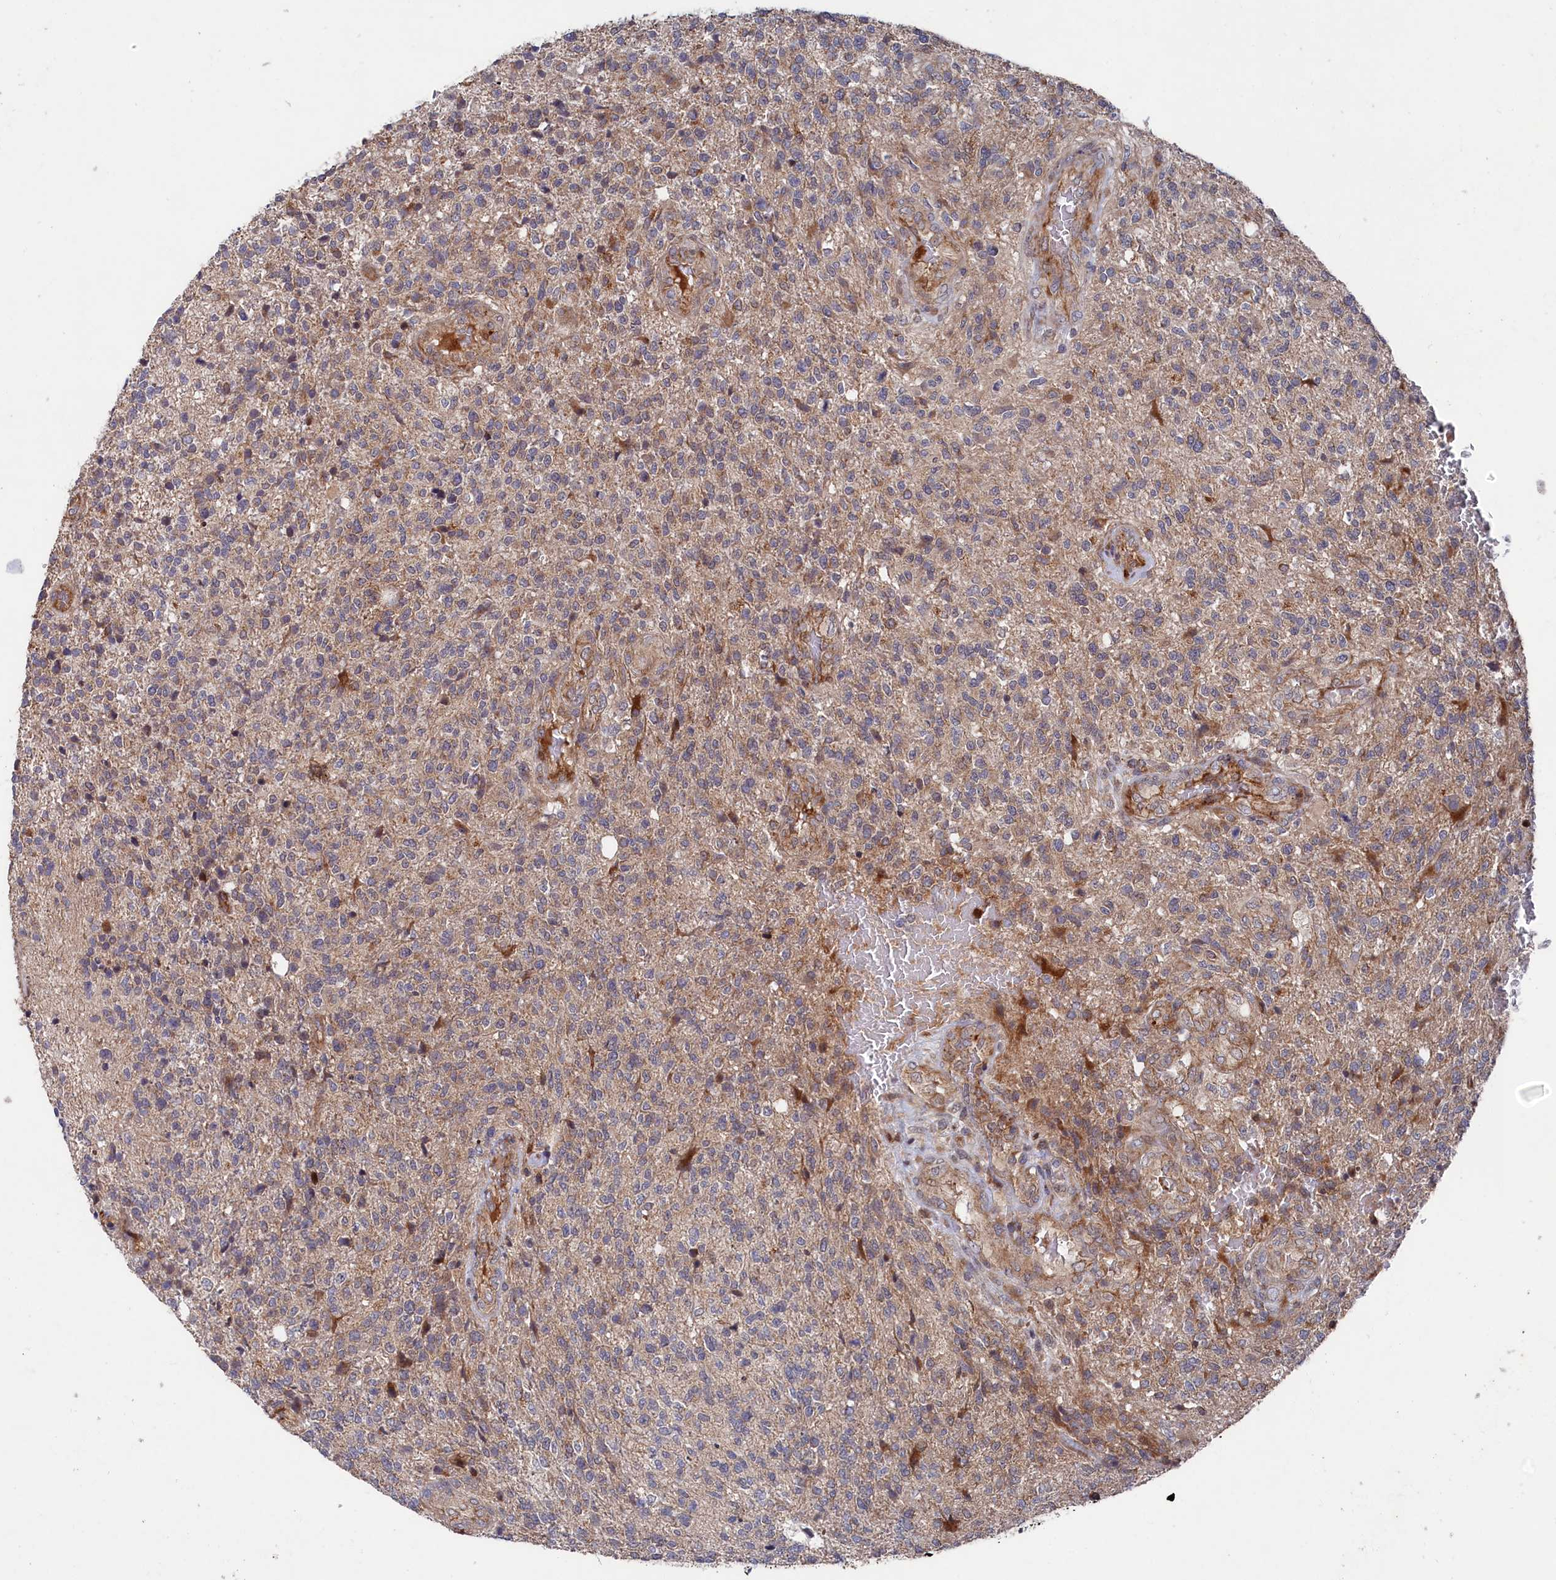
{"staining": {"intensity": "moderate", "quantity": "<25%", "location": "cytoplasmic/membranous"}, "tissue": "glioma", "cell_type": "Tumor cells", "image_type": "cancer", "snomed": [{"axis": "morphology", "description": "Glioma, malignant, High grade"}, {"axis": "topography", "description": "Brain"}], "caption": "A high-resolution histopathology image shows IHC staining of glioma, which displays moderate cytoplasmic/membranous positivity in about <25% of tumor cells. (brown staining indicates protein expression, while blue staining denotes nuclei).", "gene": "SUPV3L1", "patient": {"sex": "male", "age": 56}}